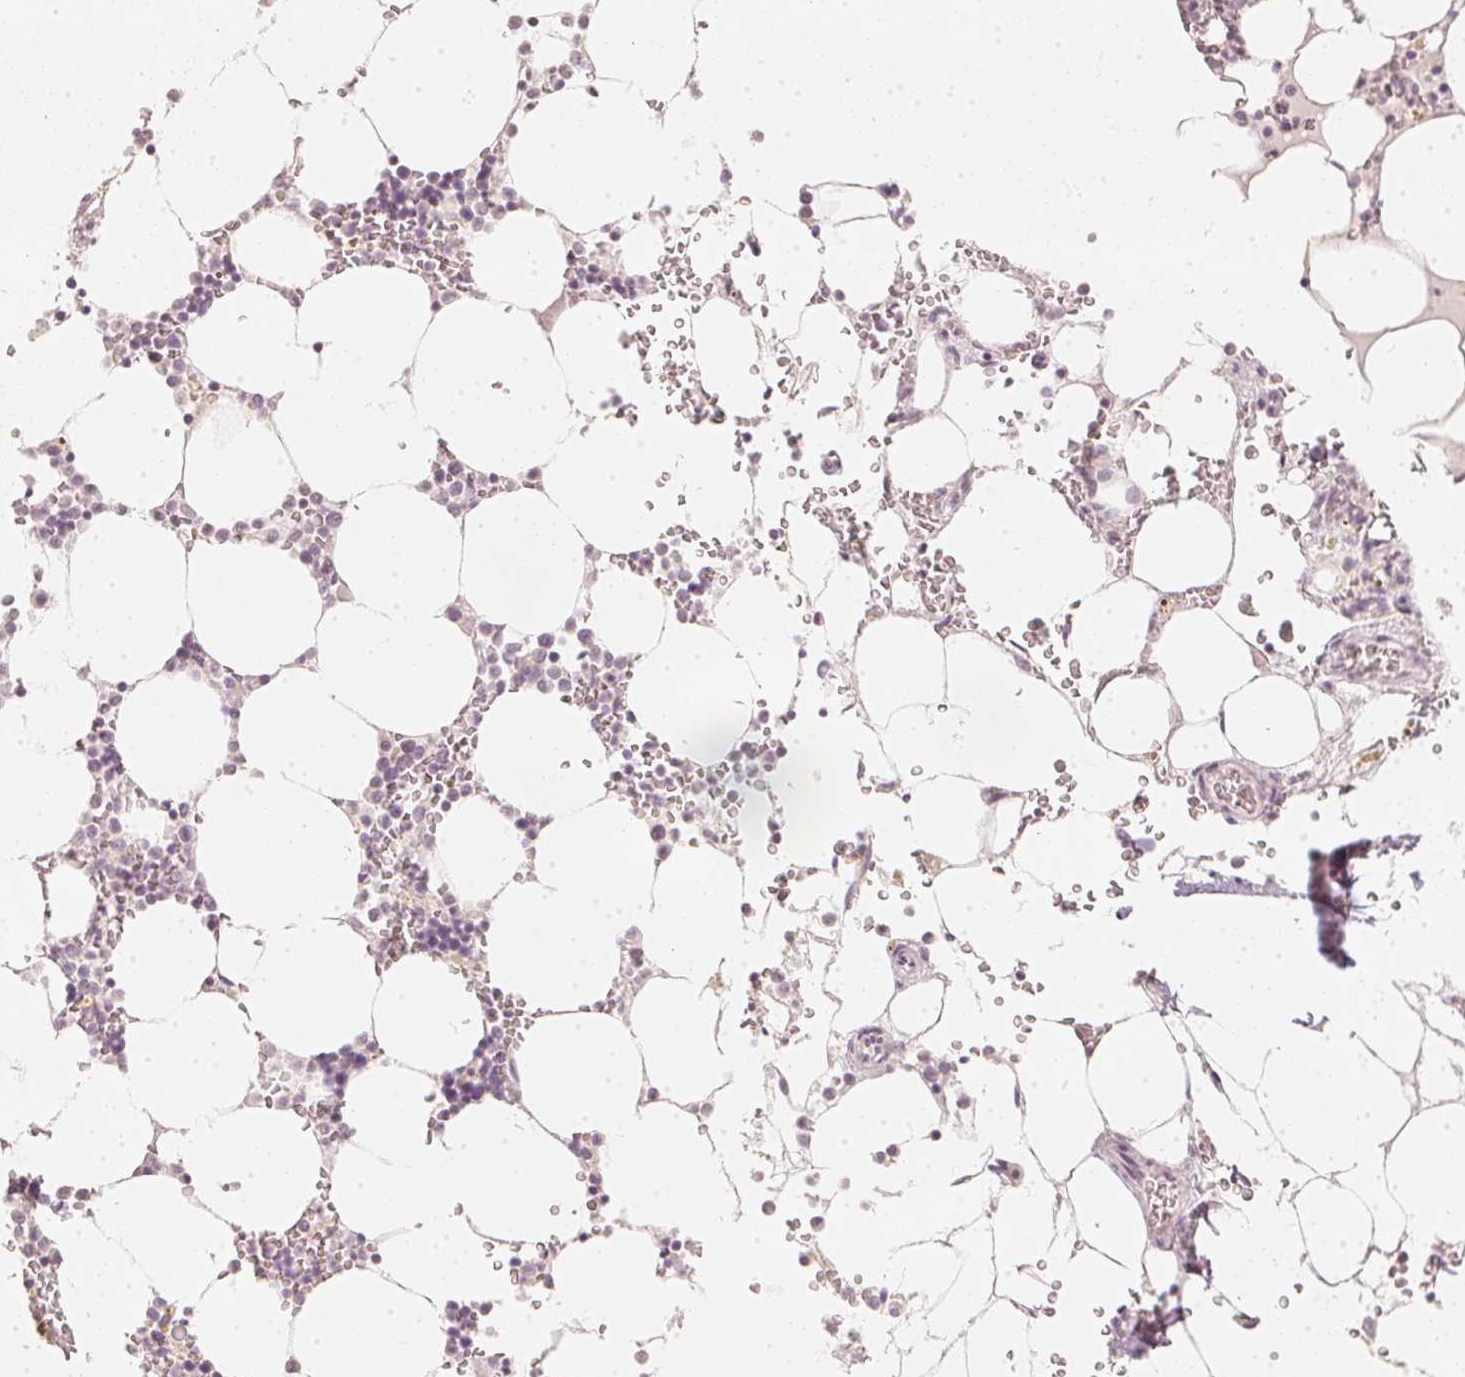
{"staining": {"intensity": "negative", "quantity": "none", "location": "none"}, "tissue": "bone marrow", "cell_type": "Hematopoietic cells", "image_type": "normal", "snomed": [{"axis": "morphology", "description": "Normal tissue, NOS"}, {"axis": "topography", "description": "Bone marrow"}], "caption": "IHC of benign bone marrow exhibits no staining in hematopoietic cells. (Brightfield microscopy of DAB IHC at high magnification).", "gene": "CALB1", "patient": {"sex": "male", "age": 64}}